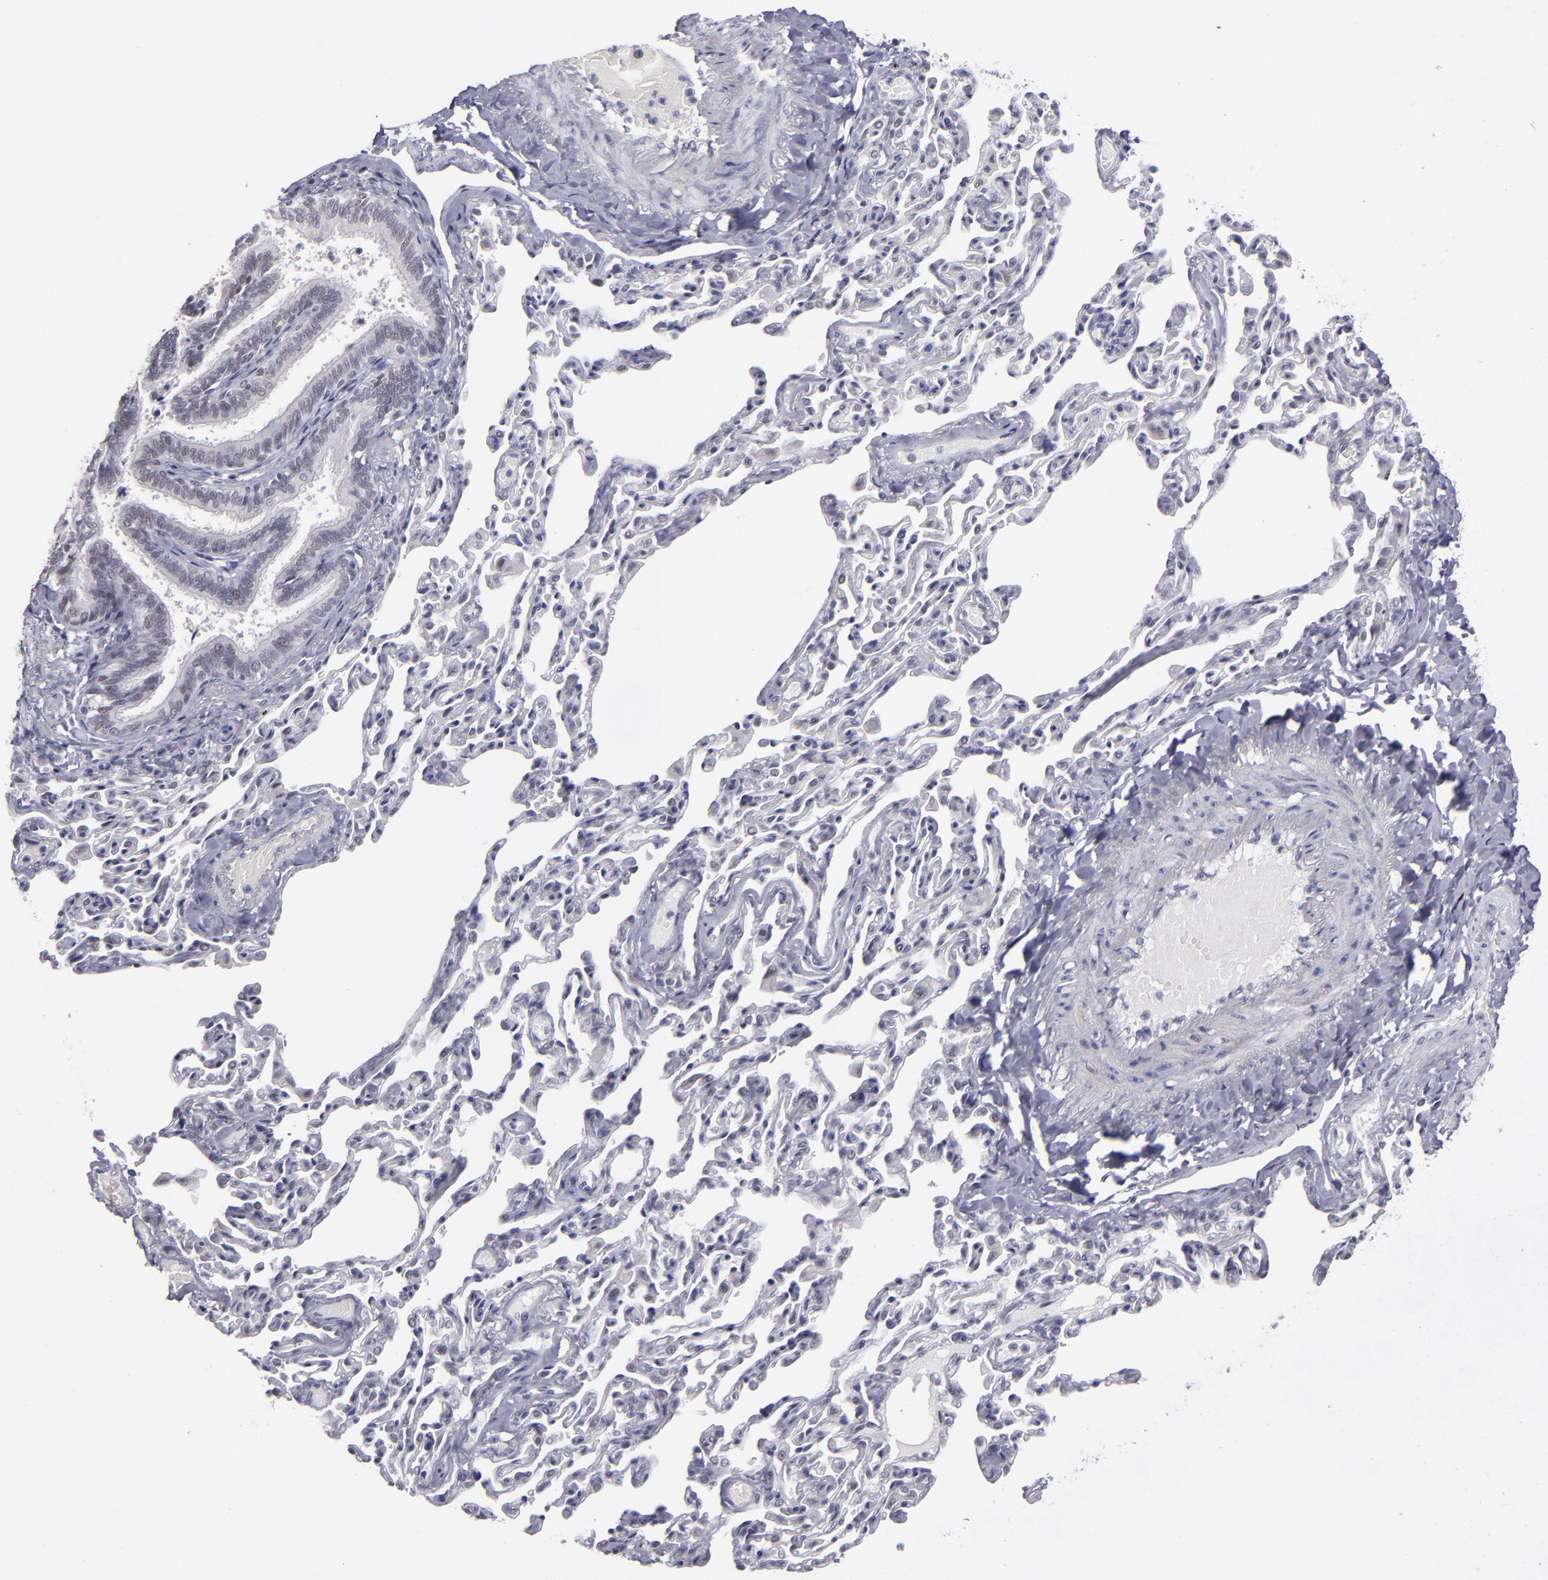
{"staining": {"intensity": "weak", "quantity": "<25%", "location": "nuclear"}, "tissue": "bronchus", "cell_type": "Respiratory epithelial cells", "image_type": "normal", "snomed": [{"axis": "morphology", "description": "Normal tissue, NOS"}, {"axis": "topography", "description": "Lung"}], "caption": "An immunohistochemistry (IHC) photomicrograph of benign bronchus is shown. There is no staining in respiratory epithelial cells of bronchus. The staining is performed using DAB brown chromogen with nuclei counter-stained in using hematoxylin.", "gene": "OTUB2", "patient": {"sex": "male", "age": 64}}